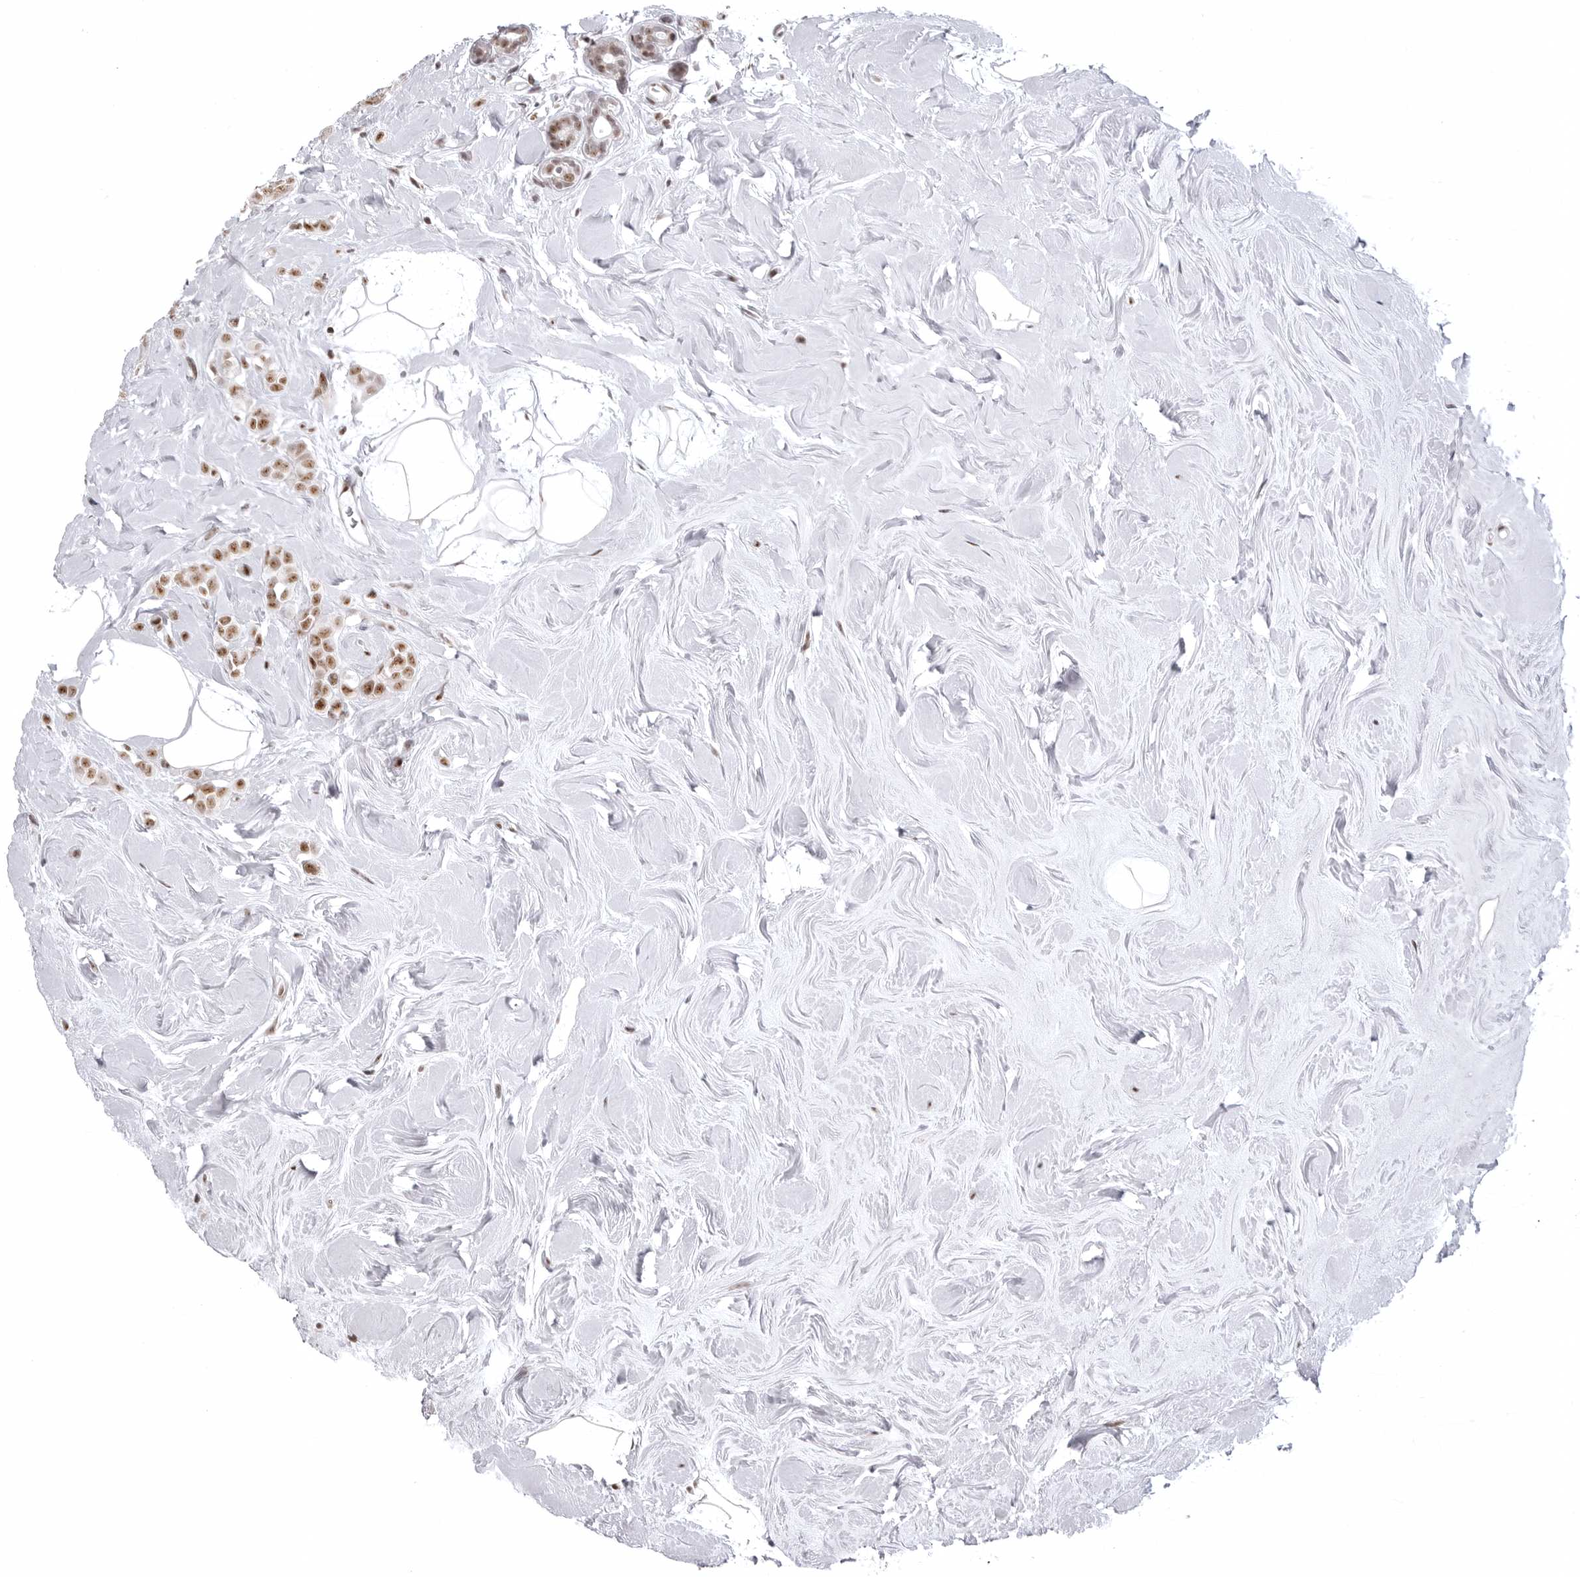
{"staining": {"intensity": "moderate", "quantity": ">75%", "location": "nuclear"}, "tissue": "breast cancer", "cell_type": "Tumor cells", "image_type": "cancer", "snomed": [{"axis": "morphology", "description": "Lobular carcinoma"}, {"axis": "topography", "description": "Breast"}], "caption": "The photomicrograph demonstrates staining of breast cancer (lobular carcinoma), revealing moderate nuclear protein staining (brown color) within tumor cells. The staining was performed using DAB (3,3'-diaminobenzidine) to visualize the protein expression in brown, while the nuclei were stained in blue with hematoxylin (Magnification: 20x).", "gene": "WRAP53", "patient": {"sex": "female", "age": 47}}